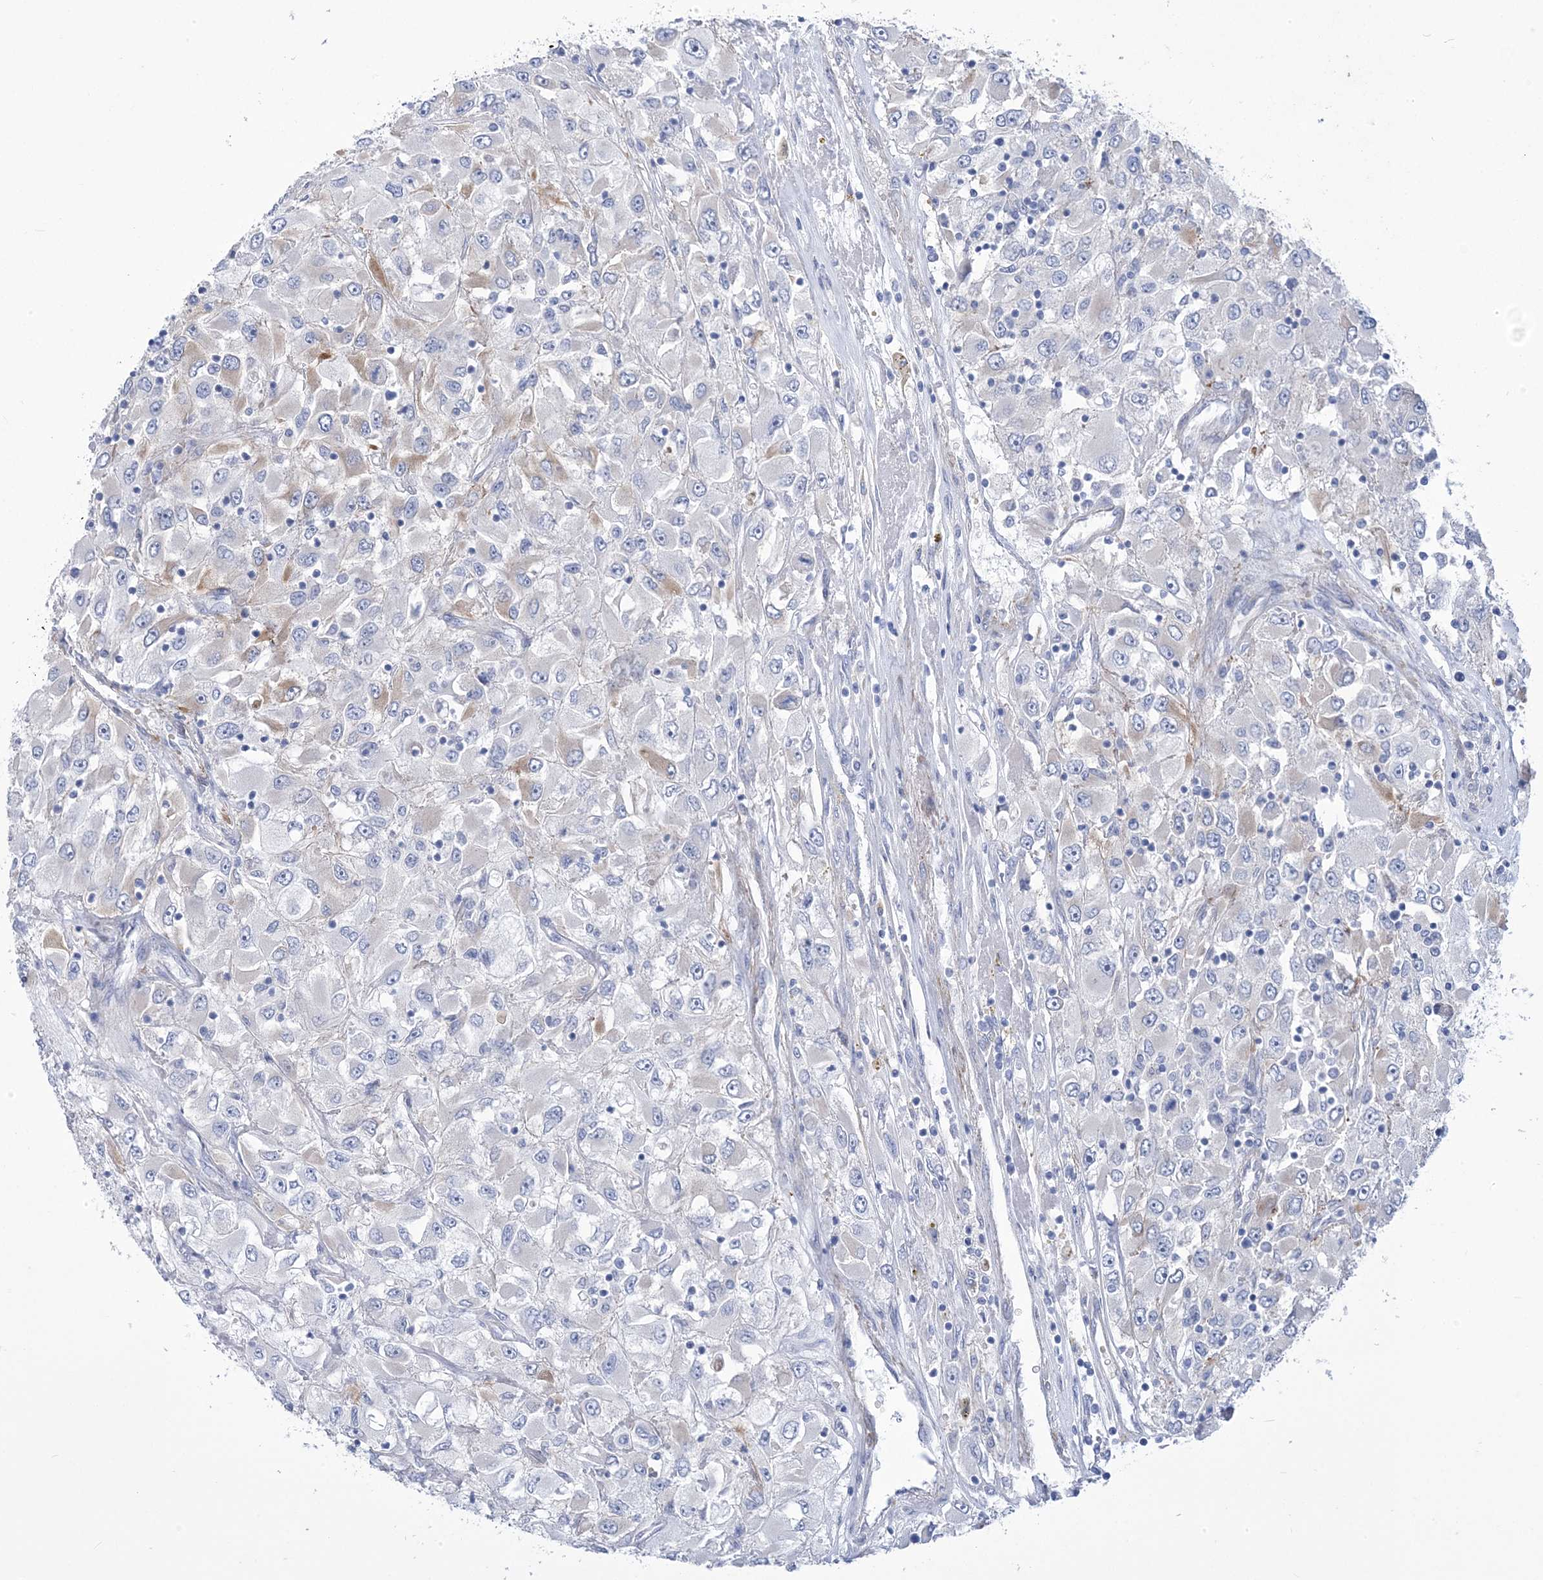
{"staining": {"intensity": "weak", "quantity": "<25%", "location": "cytoplasmic/membranous"}, "tissue": "renal cancer", "cell_type": "Tumor cells", "image_type": "cancer", "snomed": [{"axis": "morphology", "description": "Adenocarcinoma, NOS"}, {"axis": "topography", "description": "Kidney"}], "caption": "An IHC micrograph of renal adenocarcinoma is shown. There is no staining in tumor cells of renal adenocarcinoma. Brightfield microscopy of immunohistochemistry (IHC) stained with DAB (3,3'-diaminobenzidine) (brown) and hematoxylin (blue), captured at high magnification.", "gene": "WDR74", "patient": {"sex": "female", "age": 52}}